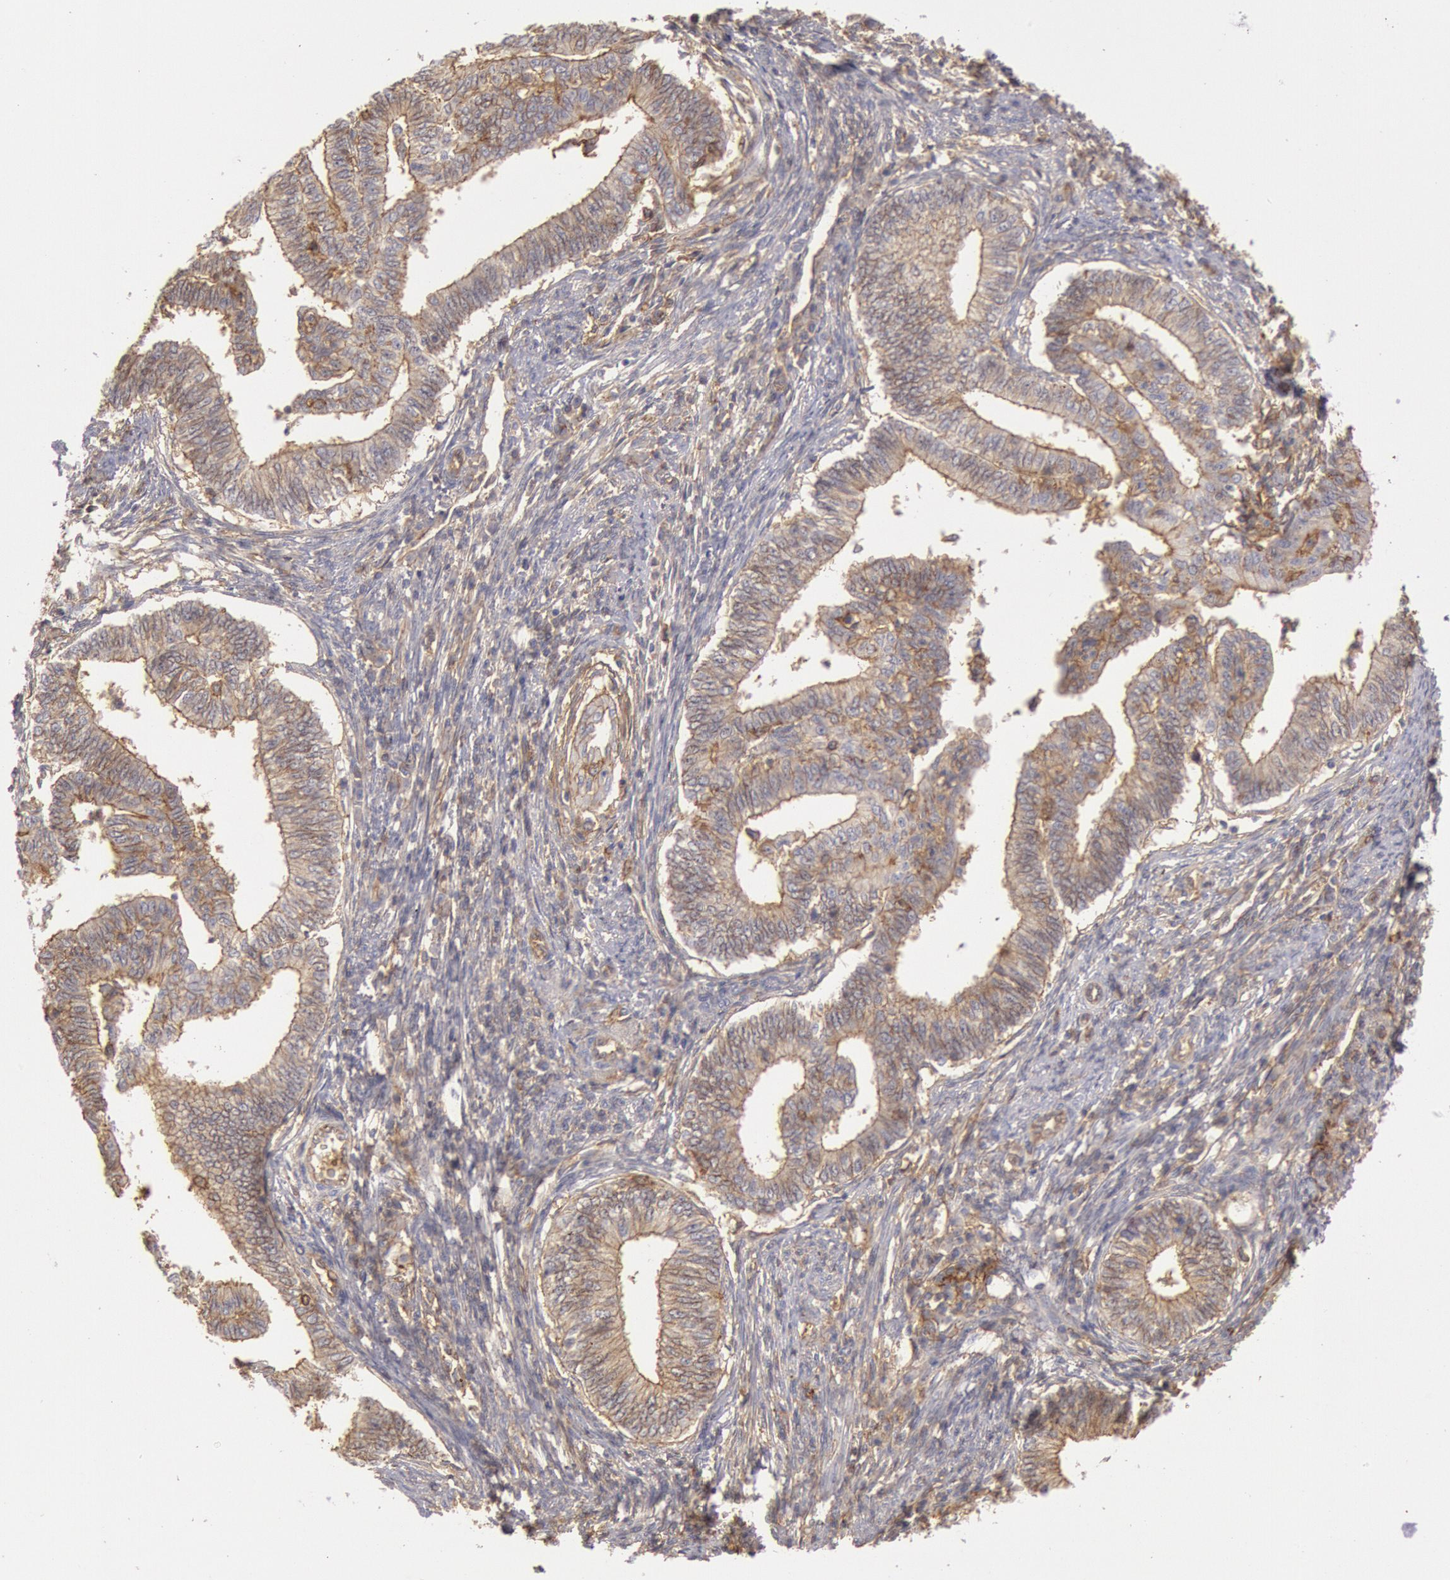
{"staining": {"intensity": "moderate", "quantity": ">75%", "location": "cytoplasmic/membranous"}, "tissue": "endometrial cancer", "cell_type": "Tumor cells", "image_type": "cancer", "snomed": [{"axis": "morphology", "description": "Adenocarcinoma, NOS"}, {"axis": "topography", "description": "Endometrium"}], "caption": "Immunohistochemistry (IHC) photomicrograph of endometrial cancer (adenocarcinoma) stained for a protein (brown), which shows medium levels of moderate cytoplasmic/membranous positivity in about >75% of tumor cells.", "gene": "SNAP23", "patient": {"sex": "female", "age": 66}}